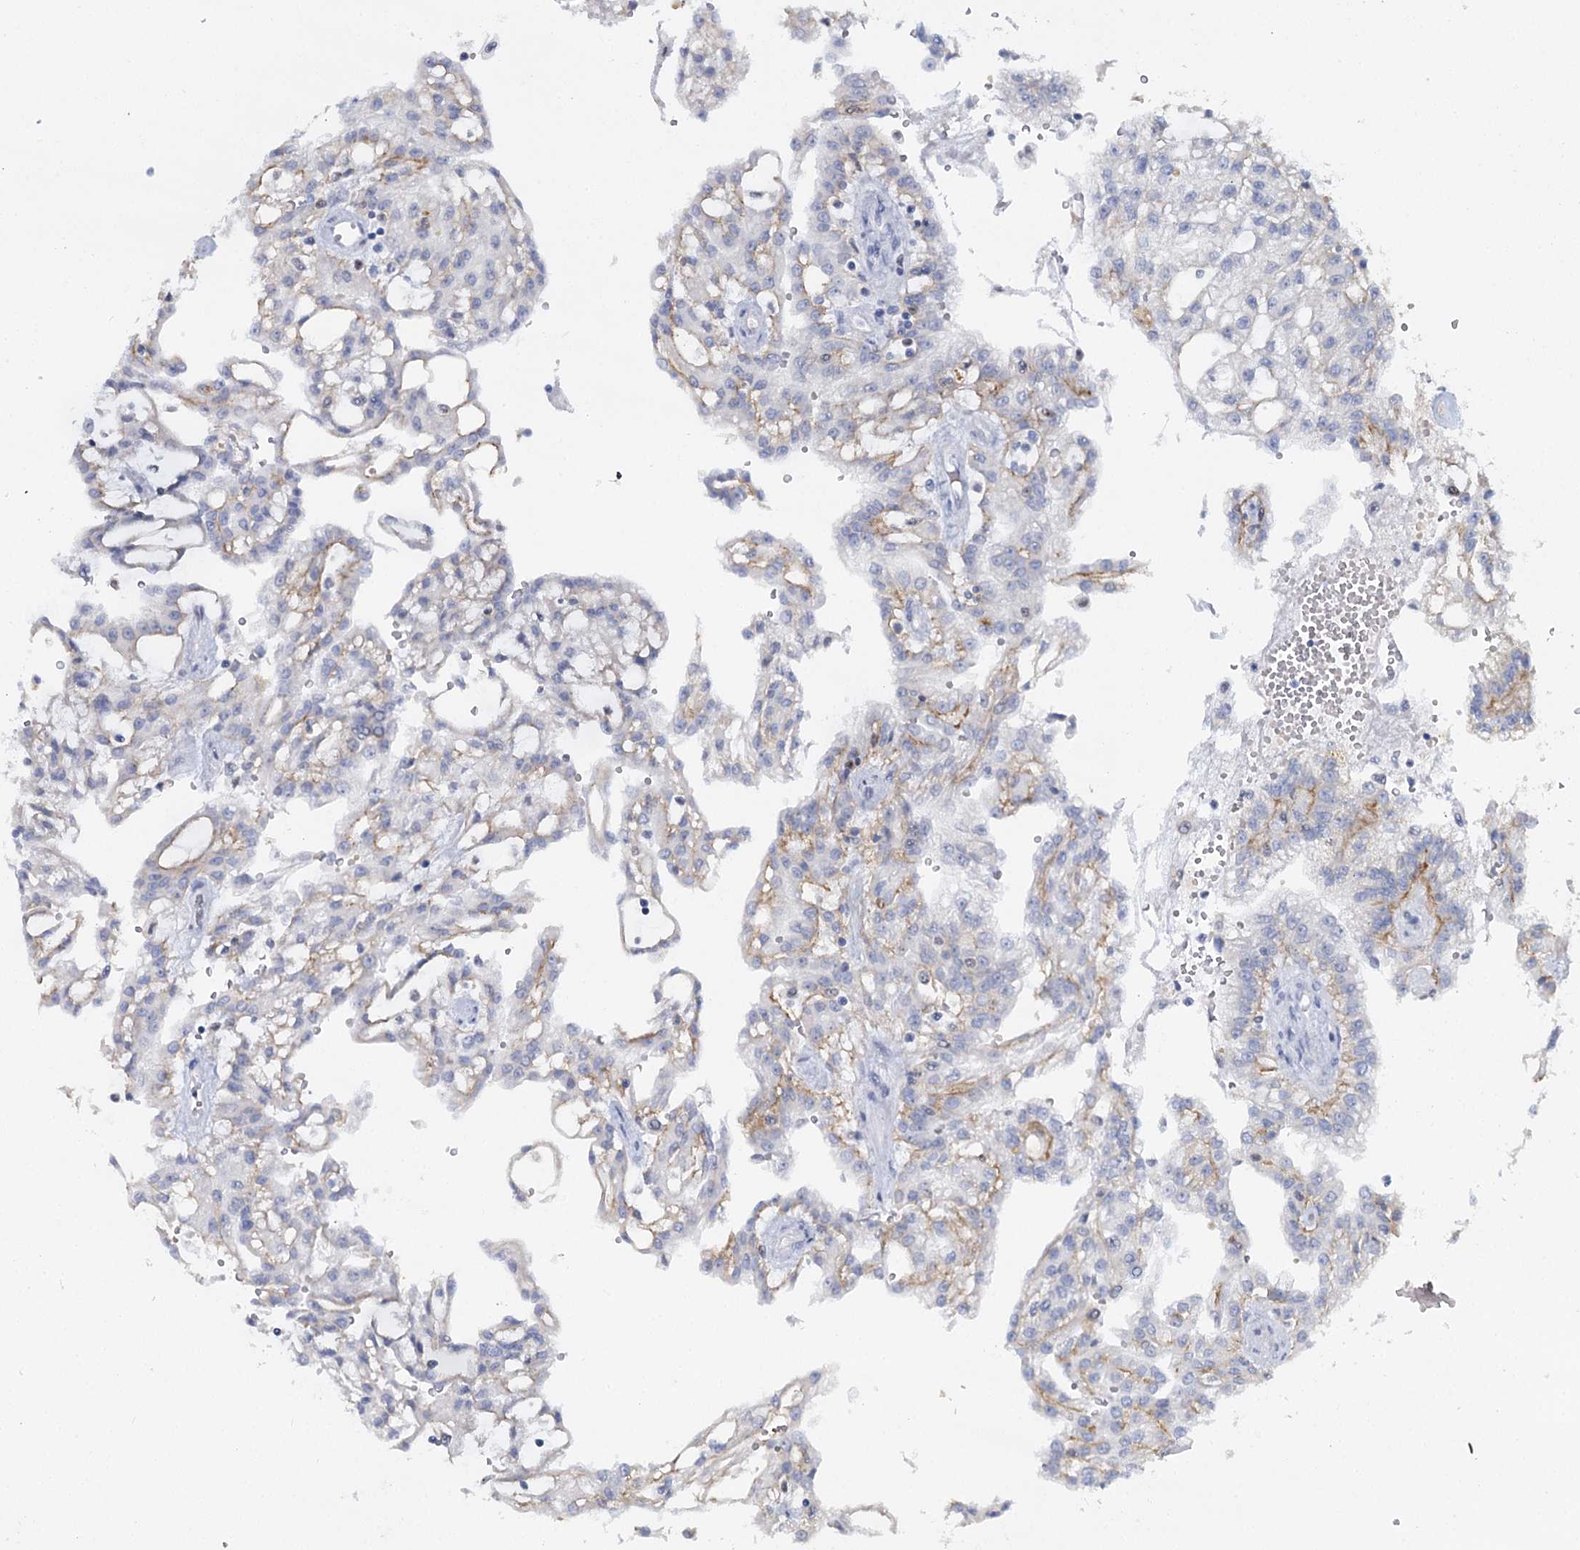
{"staining": {"intensity": "negative", "quantity": "none", "location": "none"}, "tissue": "renal cancer", "cell_type": "Tumor cells", "image_type": "cancer", "snomed": [{"axis": "morphology", "description": "Adenocarcinoma, NOS"}, {"axis": "topography", "description": "Kidney"}], "caption": "Tumor cells are negative for brown protein staining in renal adenocarcinoma.", "gene": "IGSF3", "patient": {"sex": "male", "age": 63}}